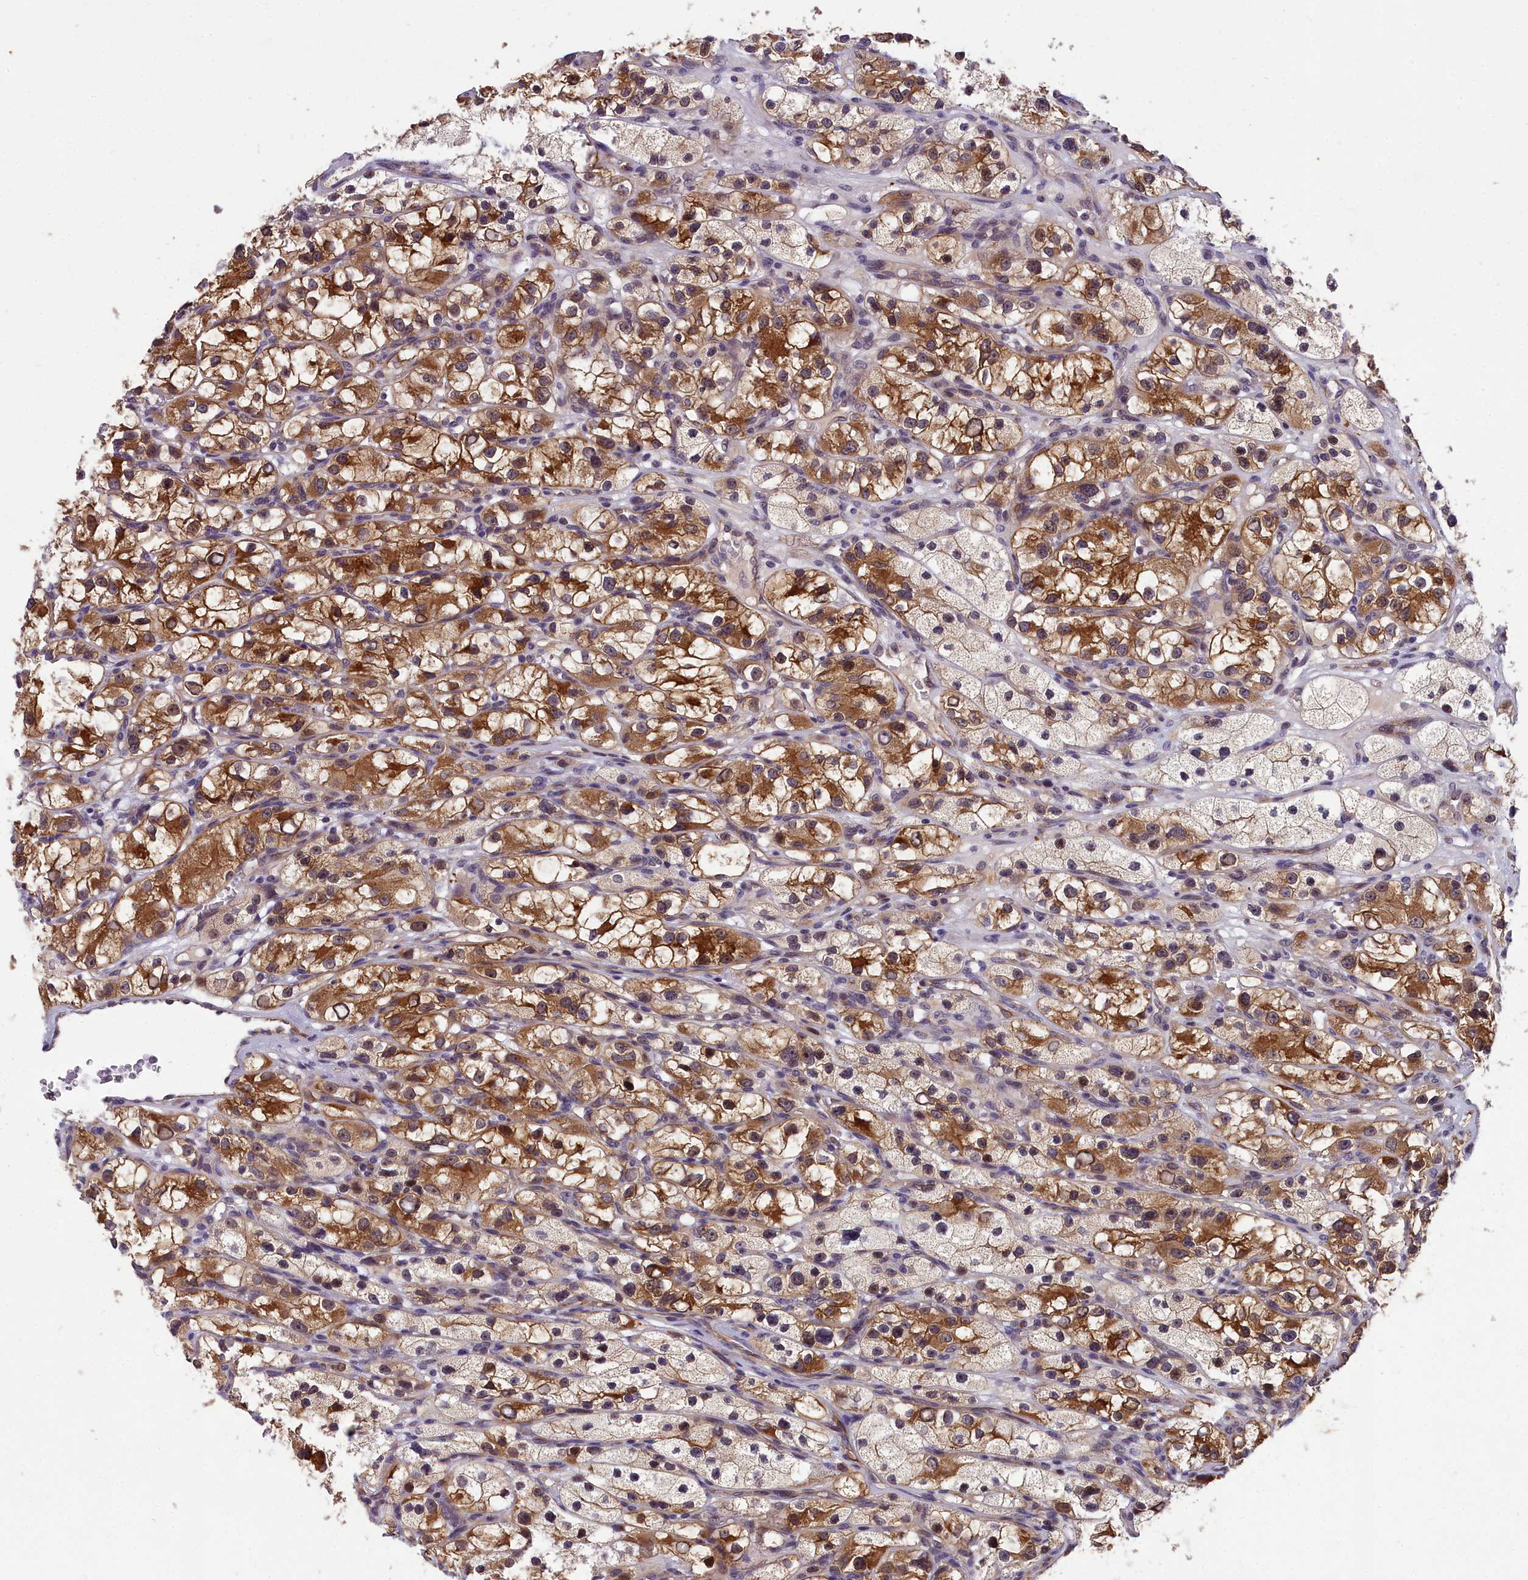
{"staining": {"intensity": "strong", "quantity": ">75%", "location": "cytoplasmic/membranous,nuclear"}, "tissue": "renal cancer", "cell_type": "Tumor cells", "image_type": "cancer", "snomed": [{"axis": "morphology", "description": "Adenocarcinoma, NOS"}, {"axis": "topography", "description": "Kidney"}], "caption": "Tumor cells demonstrate high levels of strong cytoplasmic/membranous and nuclear positivity in approximately >75% of cells in human renal adenocarcinoma.", "gene": "ZNF333", "patient": {"sex": "female", "age": 57}}